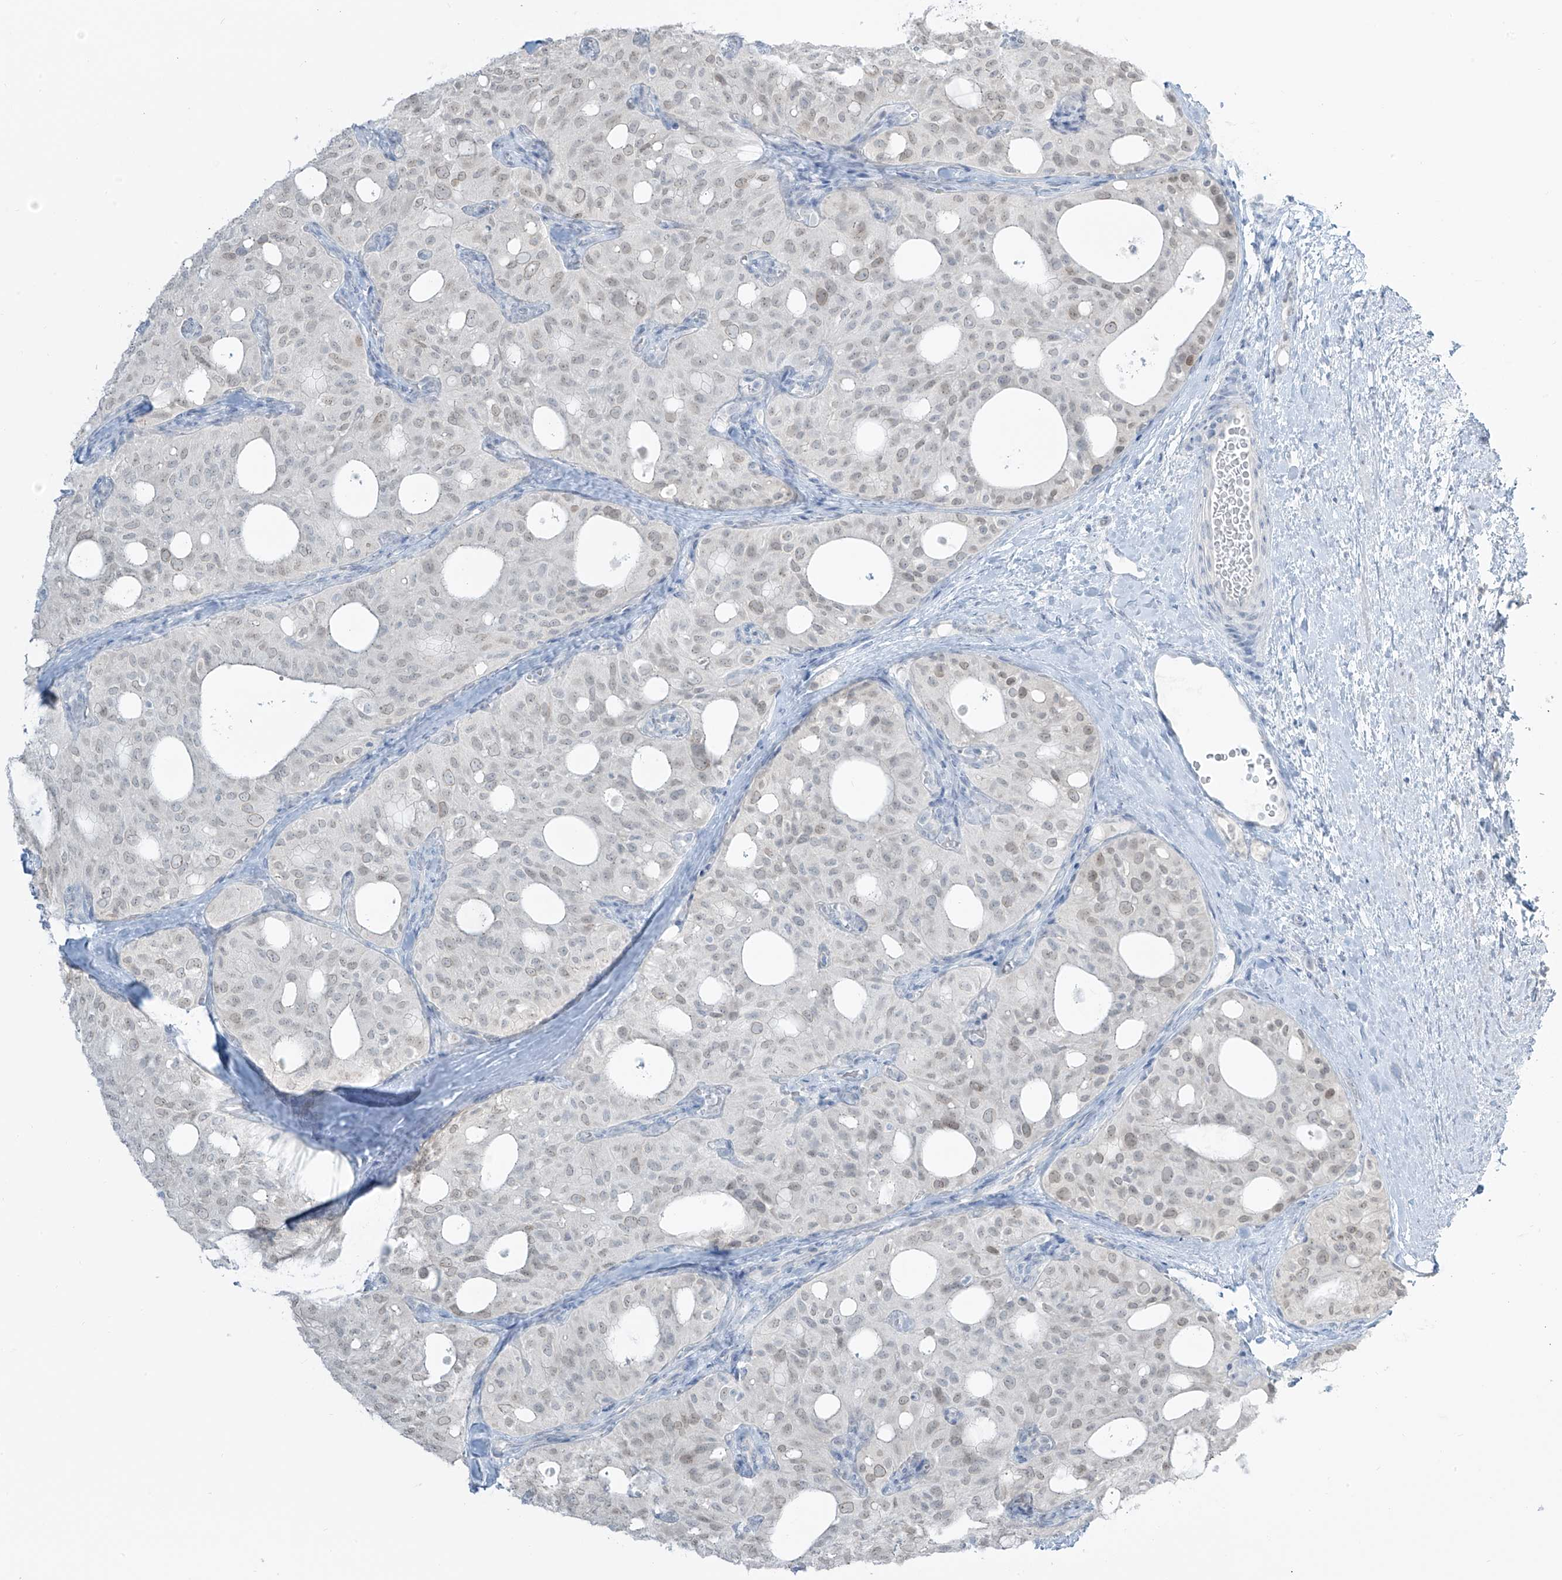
{"staining": {"intensity": "weak", "quantity": "25%-75%", "location": "nuclear"}, "tissue": "thyroid cancer", "cell_type": "Tumor cells", "image_type": "cancer", "snomed": [{"axis": "morphology", "description": "Follicular adenoma carcinoma, NOS"}, {"axis": "topography", "description": "Thyroid gland"}], "caption": "Thyroid cancer tissue exhibits weak nuclear expression in about 25%-75% of tumor cells", "gene": "PRDM6", "patient": {"sex": "male", "age": 75}}